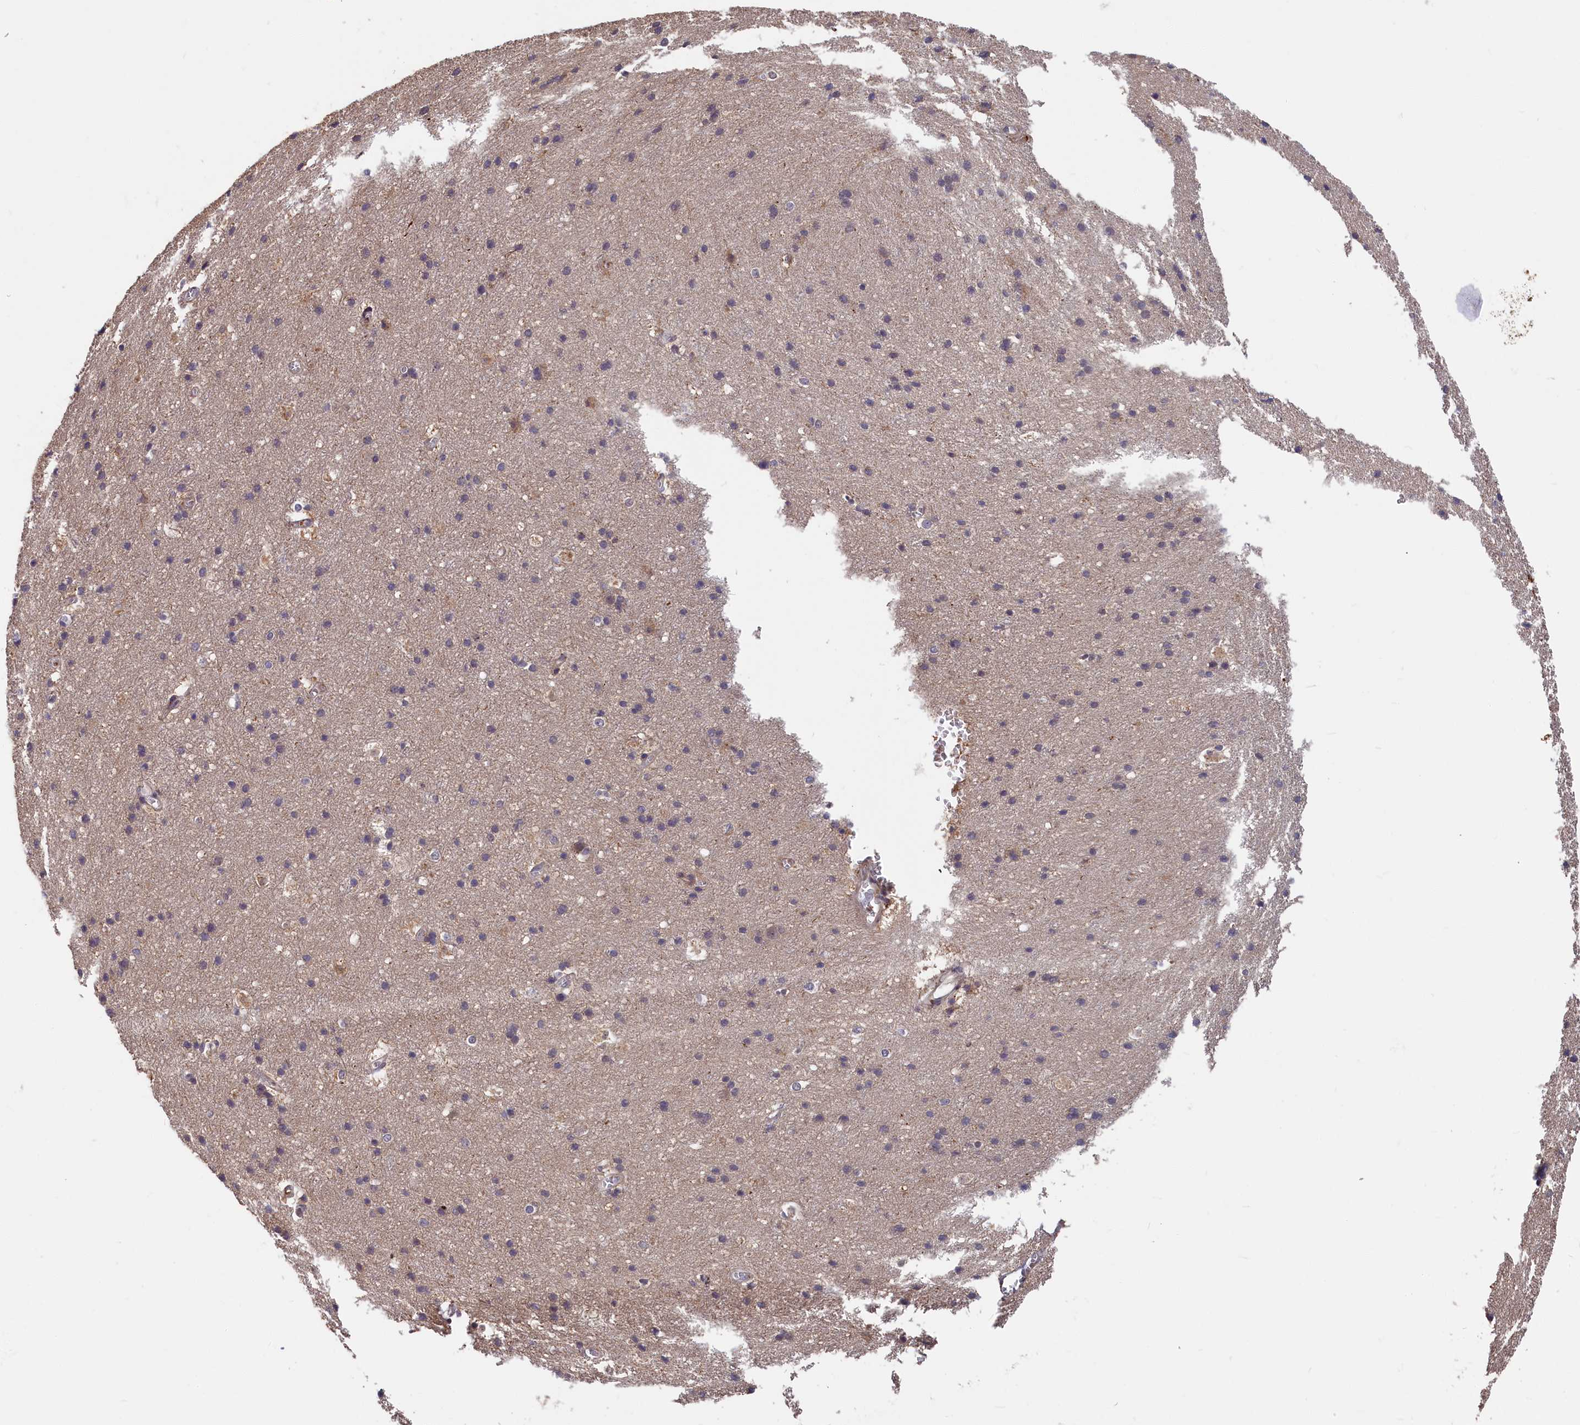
{"staining": {"intensity": "negative", "quantity": "none", "location": "none"}, "tissue": "cerebral cortex", "cell_type": "Endothelial cells", "image_type": "normal", "snomed": [{"axis": "morphology", "description": "Normal tissue, NOS"}, {"axis": "topography", "description": "Cerebral cortex"}], "caption": "This is a photomicrograph of IHC staining of benign cerebral cortex, which shows no positivity in endothelial cells.", "gene": "ITIH1", "patient": {"sex": "male", "age": 54}}